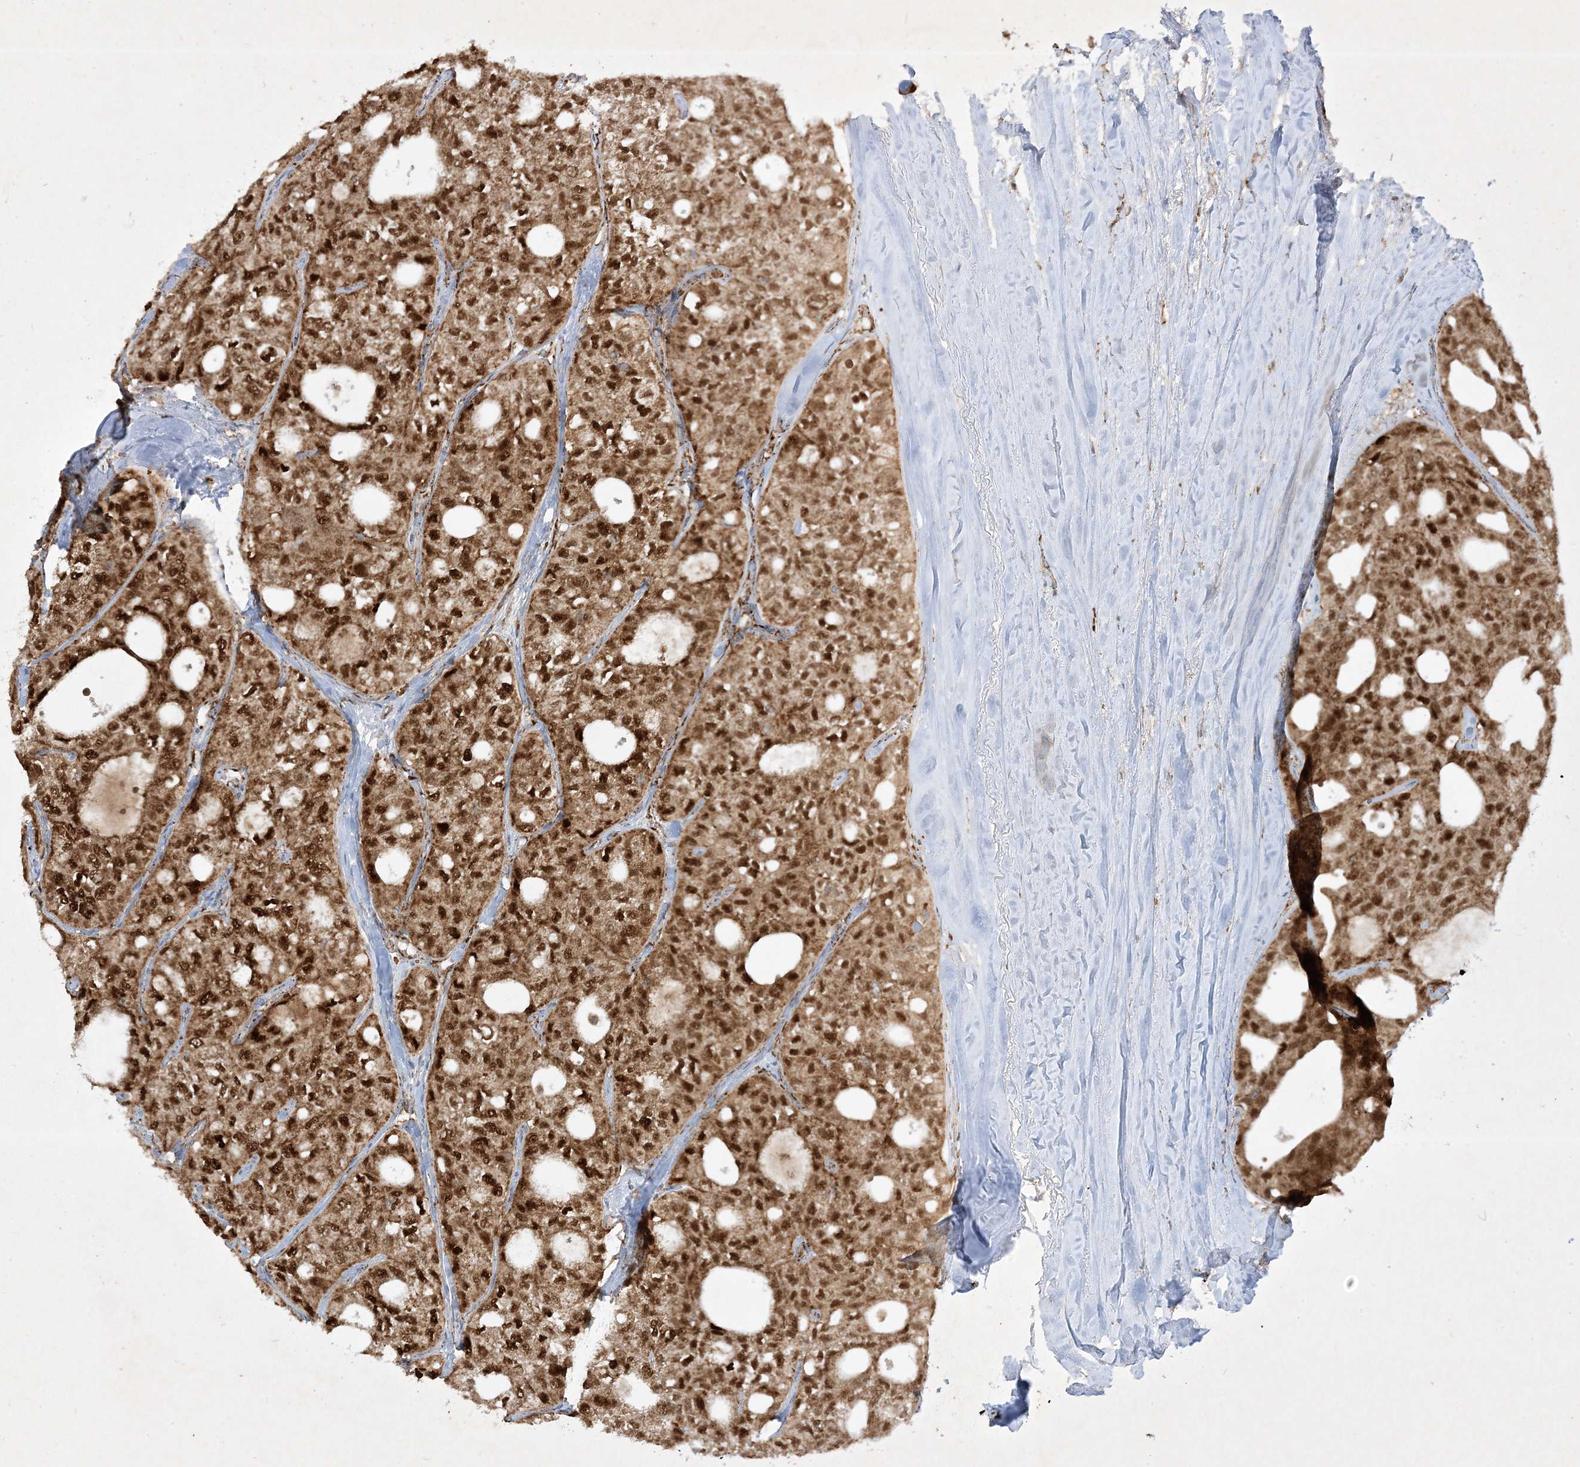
{"staining": {"intensity": "strong", "quantity": ">75%", "location": "cytoplasmic/membranous,nuclear"}, "tissue": "thyroid cancer", "cell_type": "Tumor cells", "image_type": "cancer", "snomed": [{"axis": "morphology", "description": "Follicular adenoma carcinoma, NOS"}, {"axis": "topography", "description": "Thyroid gland"}], "caption": "The micrograph demonstrates staining of thyroid cancer, revealing strong cytoplasmic/membranous and nuclear protein positivity (brown color) within tumor cells. (DAB = brown stain, brightfield microscopy at high magnification).", "gene": "NDUFAF3", "patient": {"sex": "male", "age": 75}}